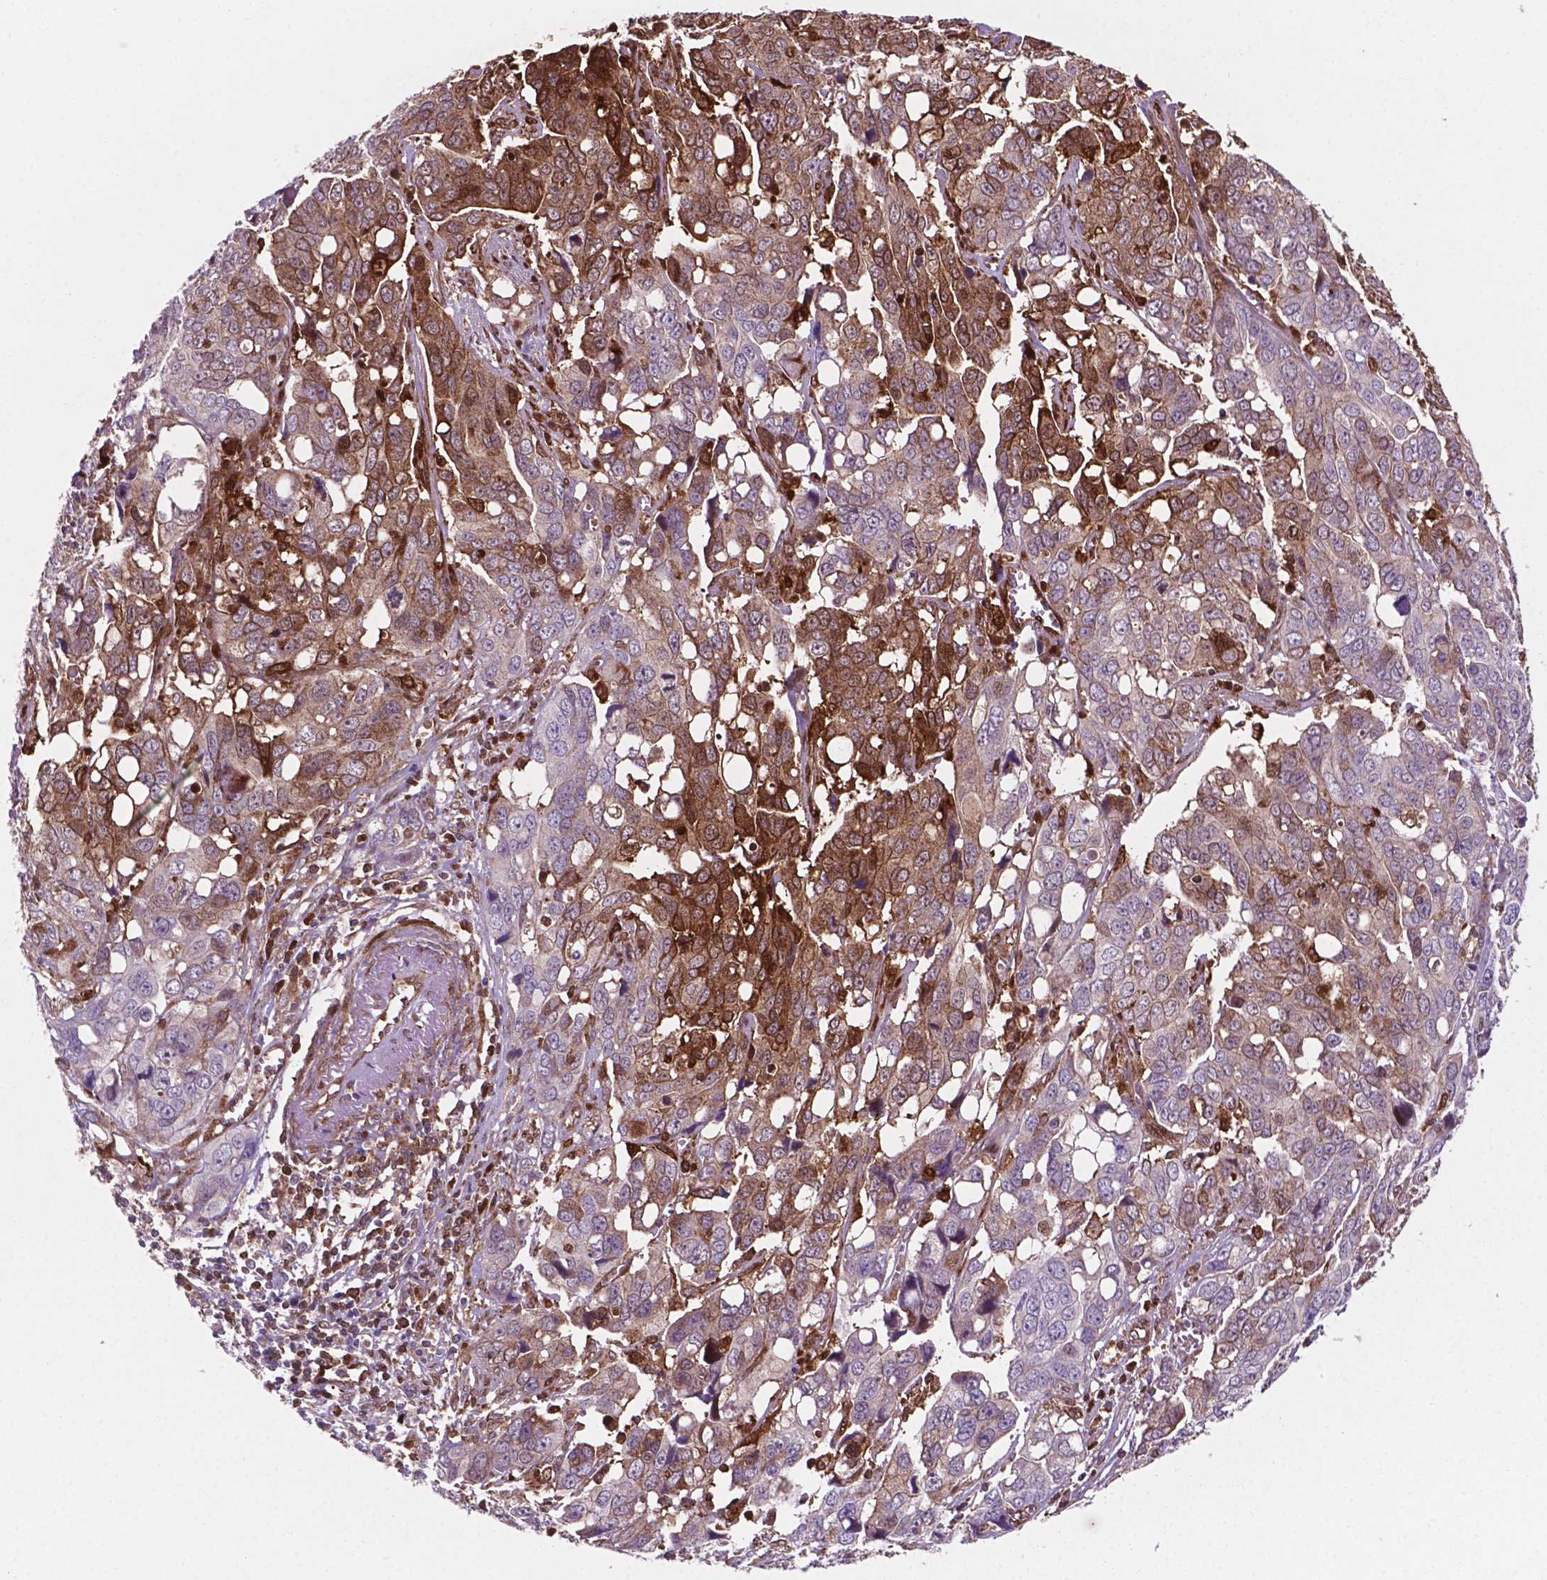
{"staining": {"intensity": "strong", "quantity": "25%-75%", "location": "cytoplasmic/membranous"}, "tissue": "ovarian cancer", "cell_type": "Tumor cells", "image_type": "cancer", "snomed": [{"axis": "morphology", "description": "Carcinoma, endometroid"}, {"axis": "topography", "description": "Ovary"}], "caption": "A brown stain shows strong cytoplasmic/membranous expression of a protein in ovarian endometroid carcinoma tumor cells.", "gene": "LDHA", "patient": {"sex": "female", "age": 78}}